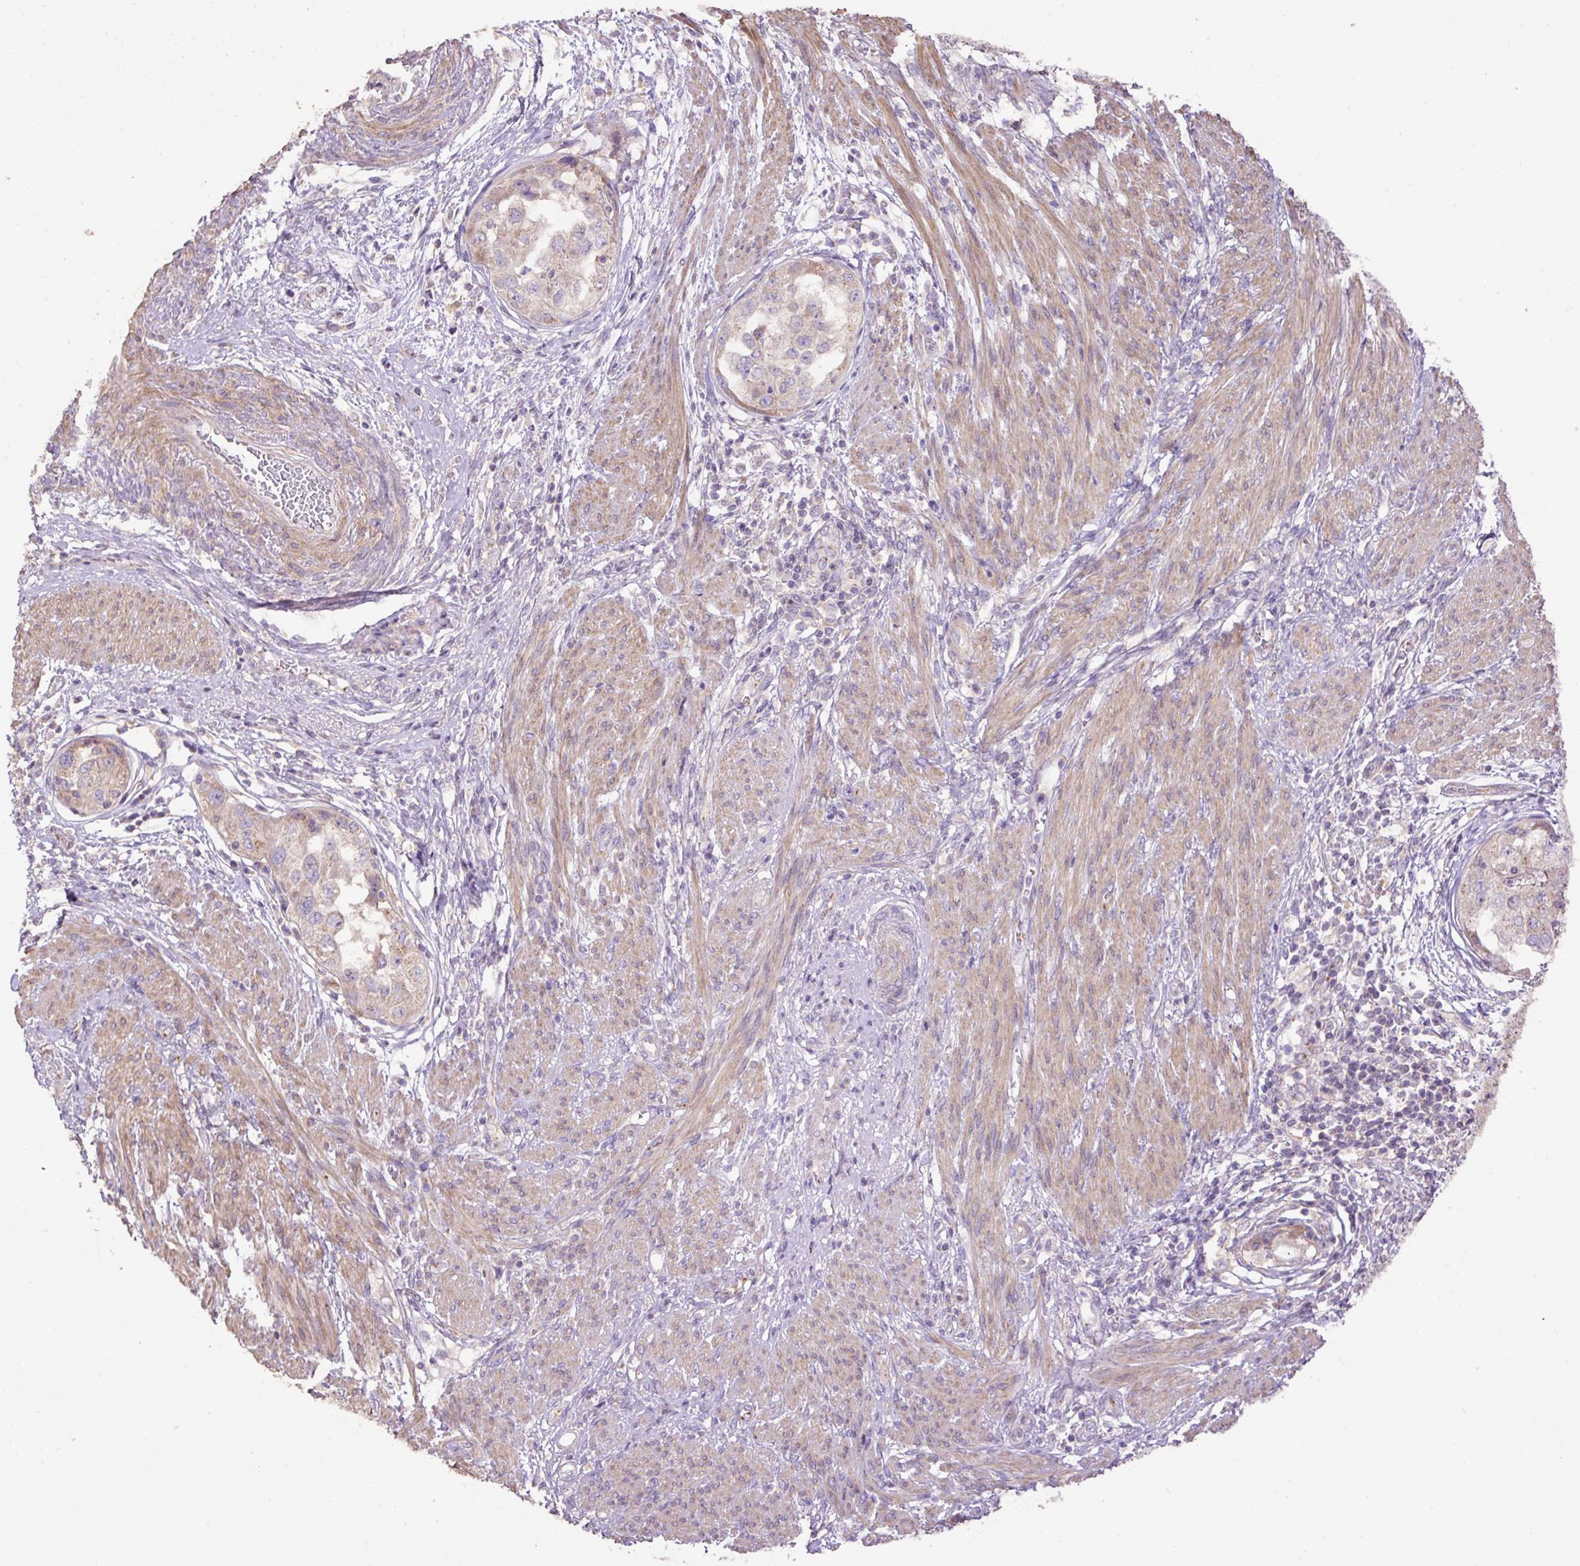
{"staining": {"intensity": "weak", "quantity": "<25%", "location": "cytoplasmic/membranous"}, "tissue": "endometrial cancer", "cell_type": "Tumor cells", "image_type": "cancer", "snomed": [{"axis": "morphology", "description": "Adenocarcinoma, NOS"}, {"axis": "topography", "description": "Endometrium"}], "caption": "DAB (3,3'-diaminobenzidine) immunohistochemical staining of endometrial cancer (adenocarcinoma) demonstrates no significant expression in tumor cells.", "gene": "ABR", "patient": {"sex": "female", "age": 85}}